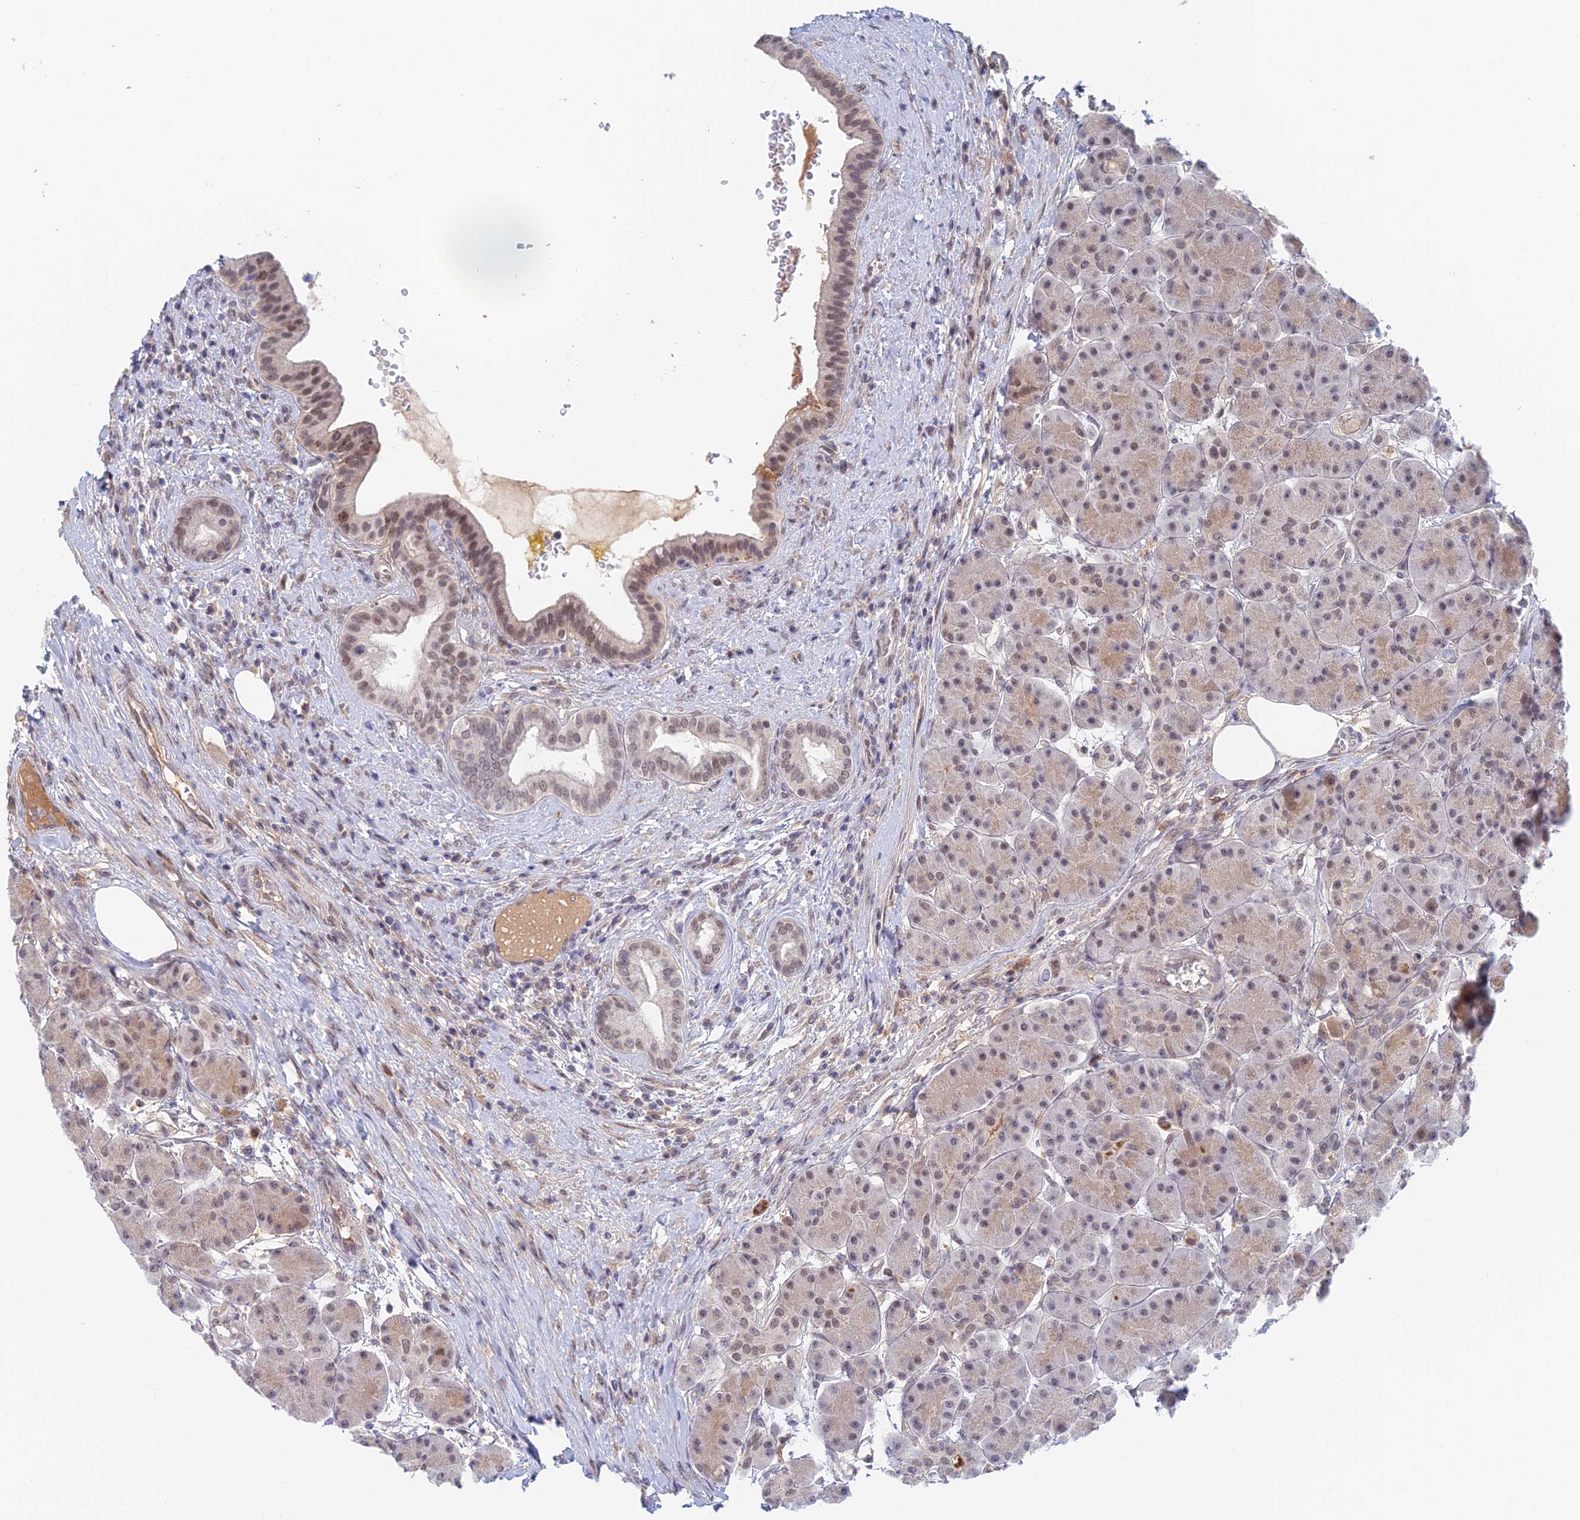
{"staining": {"intensity": "moderate", "quantity": ">75%", "location": "cytoplasmic/membranous,nuclear"}, "tissue": "pancreas", "cell_type": "Exocrine glandular cells", "image_type": "normal", "snomed": [{"axis": "morphology", "description": "Normal tissue, NOS"}, {"axis": "topography", "description": "Pancreas"}], "caption": "Immunohistochemistry of unremarkable human pancreas displays medium levels of moderate cytoplasmic/membranous,nuclear expression in about >75% of exocrine glandular cells.", "gene": "ZUP1", "patient": {"sex": "male", "age": 63}}